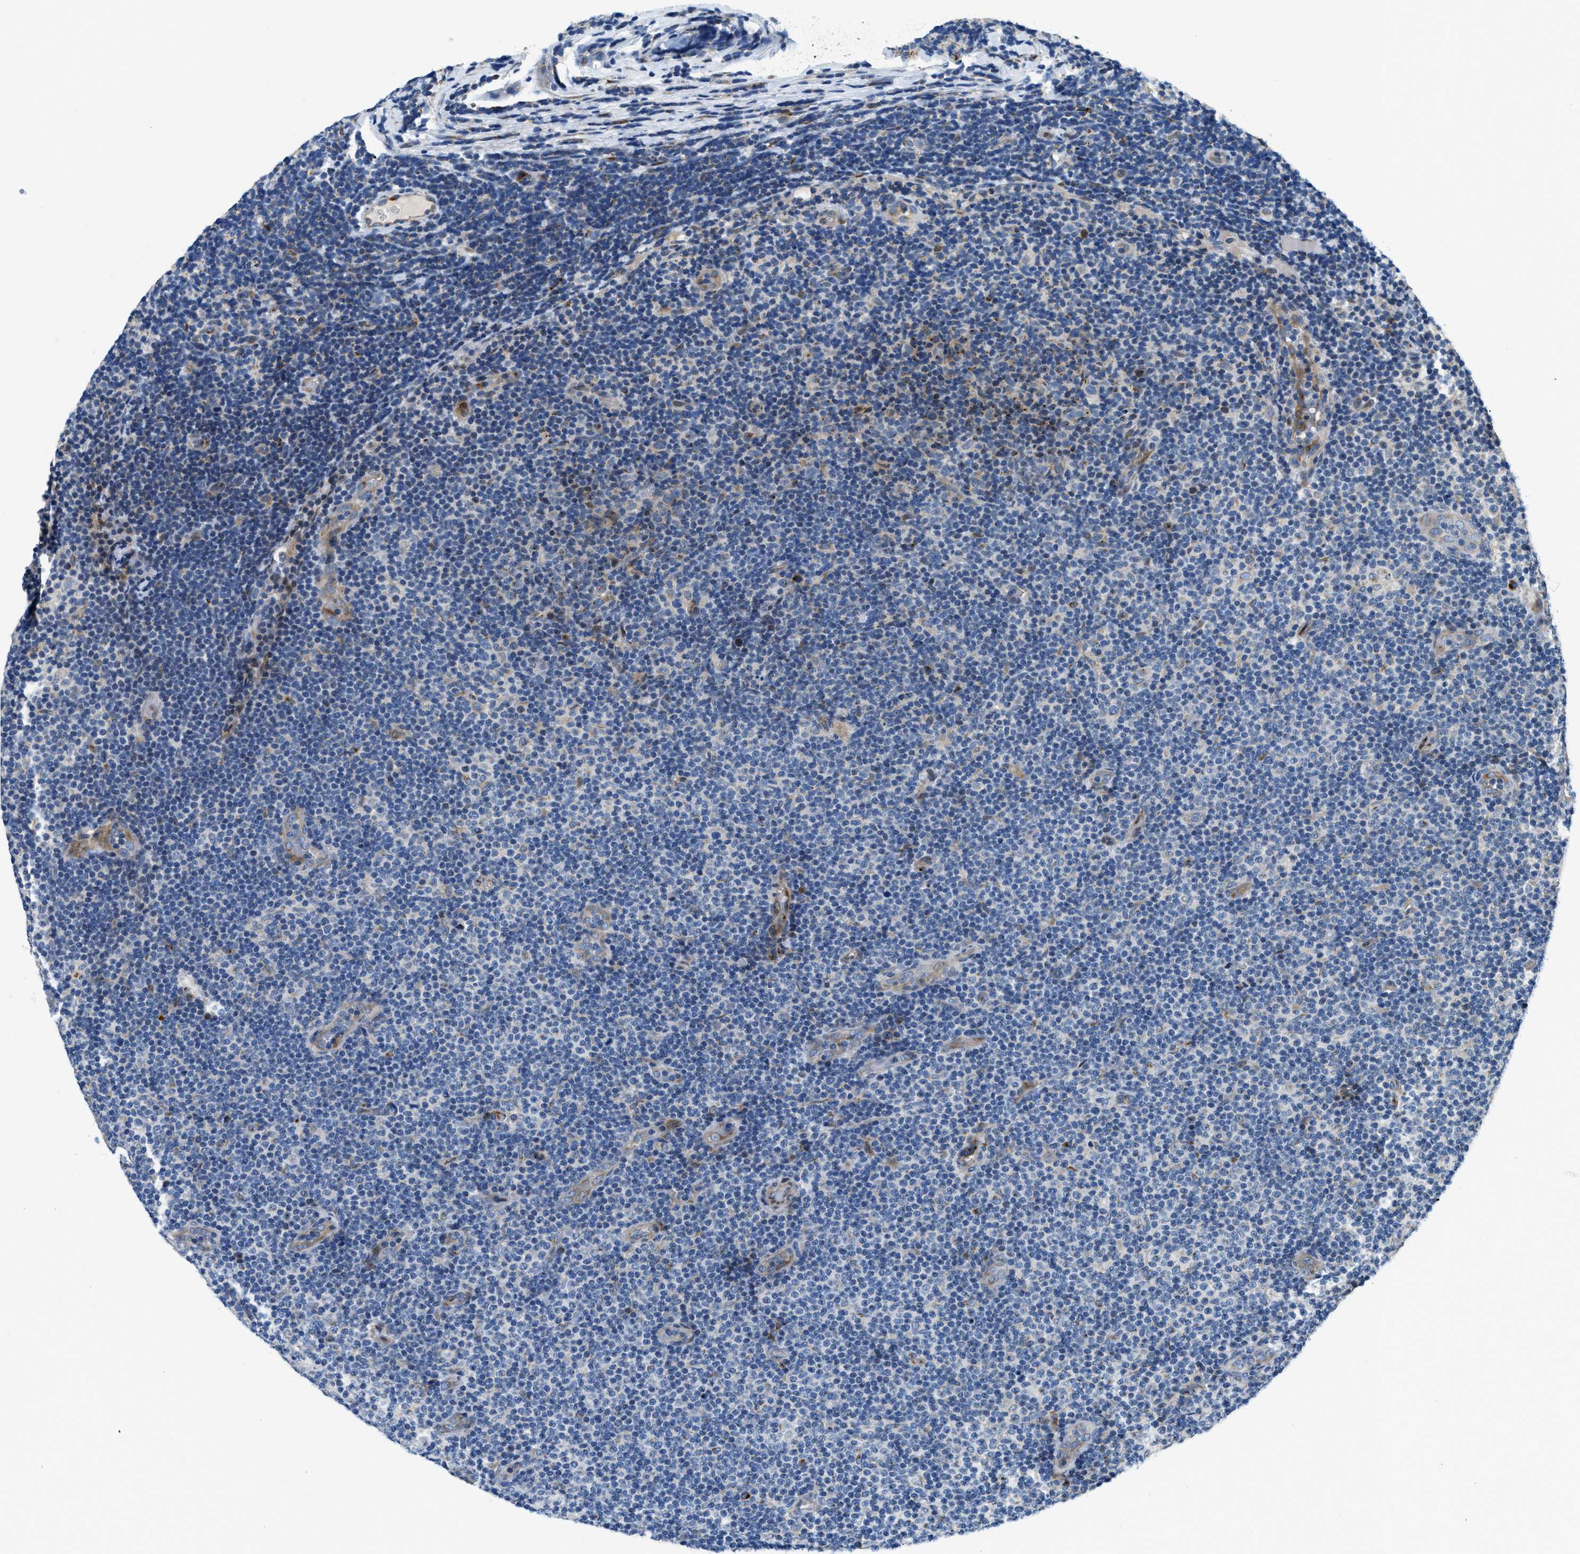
{"staining": {"intensity": "negative", "quantity": "none", "location": "none"}, "tissue": "lymphoma", "cell_type": "Tumor cells", "image_type": "cancer", "snomed": [{"axis": "morphology", "description": "Malignant lymphoma, non-Hodgkin's type, Low grade"}, {"axis": "topography", "description": "Lymph node"}], "caption": "This is a photomicrograph of IHC staining of low-grade malignant lymphoma, non-Hodgkin's type, which shows no positivity in tumor cells.", "gene": "FUT8", "patient": {"sex": "male", "age": 83}}